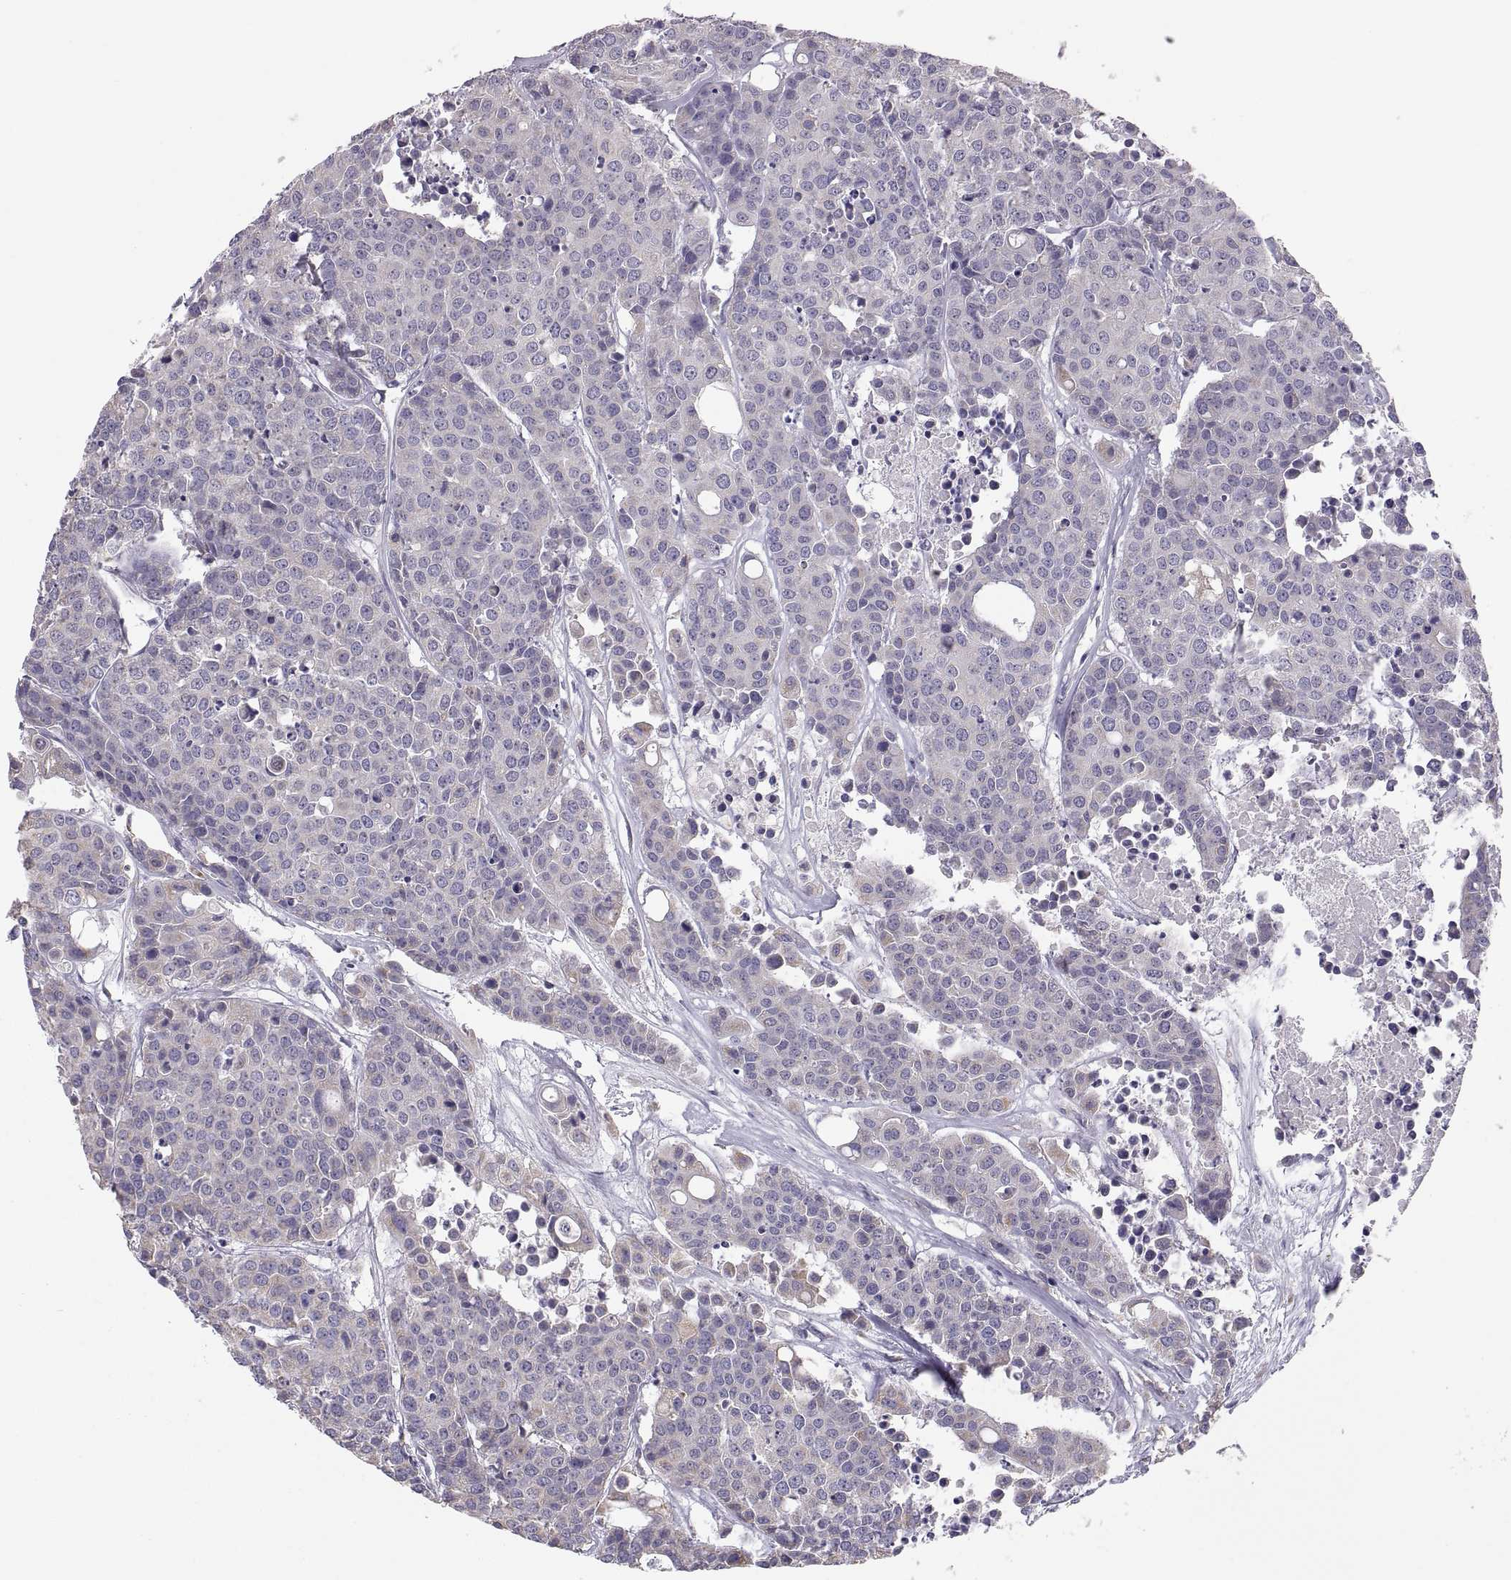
{"staining": {"intensity": "weak", "quantity": "<25%", "location": "cytoplasmic/membranous"}, "tissue": "carcinoid", "cell_type": "Tumor cells", "image_type": "cancer", "snomed": [{"axis": "morphology", "description": "Carcinoid, malignant, NOS"}, {"axis": "topography", "description": "Colon"}], "caption": "This is an immunohistochemistry (IHC) photomicrograph of carcinoid. There is no positivity in tumor cells.", "gene": "TNNC1", "patient": {"sex": "male", "age": 81}}